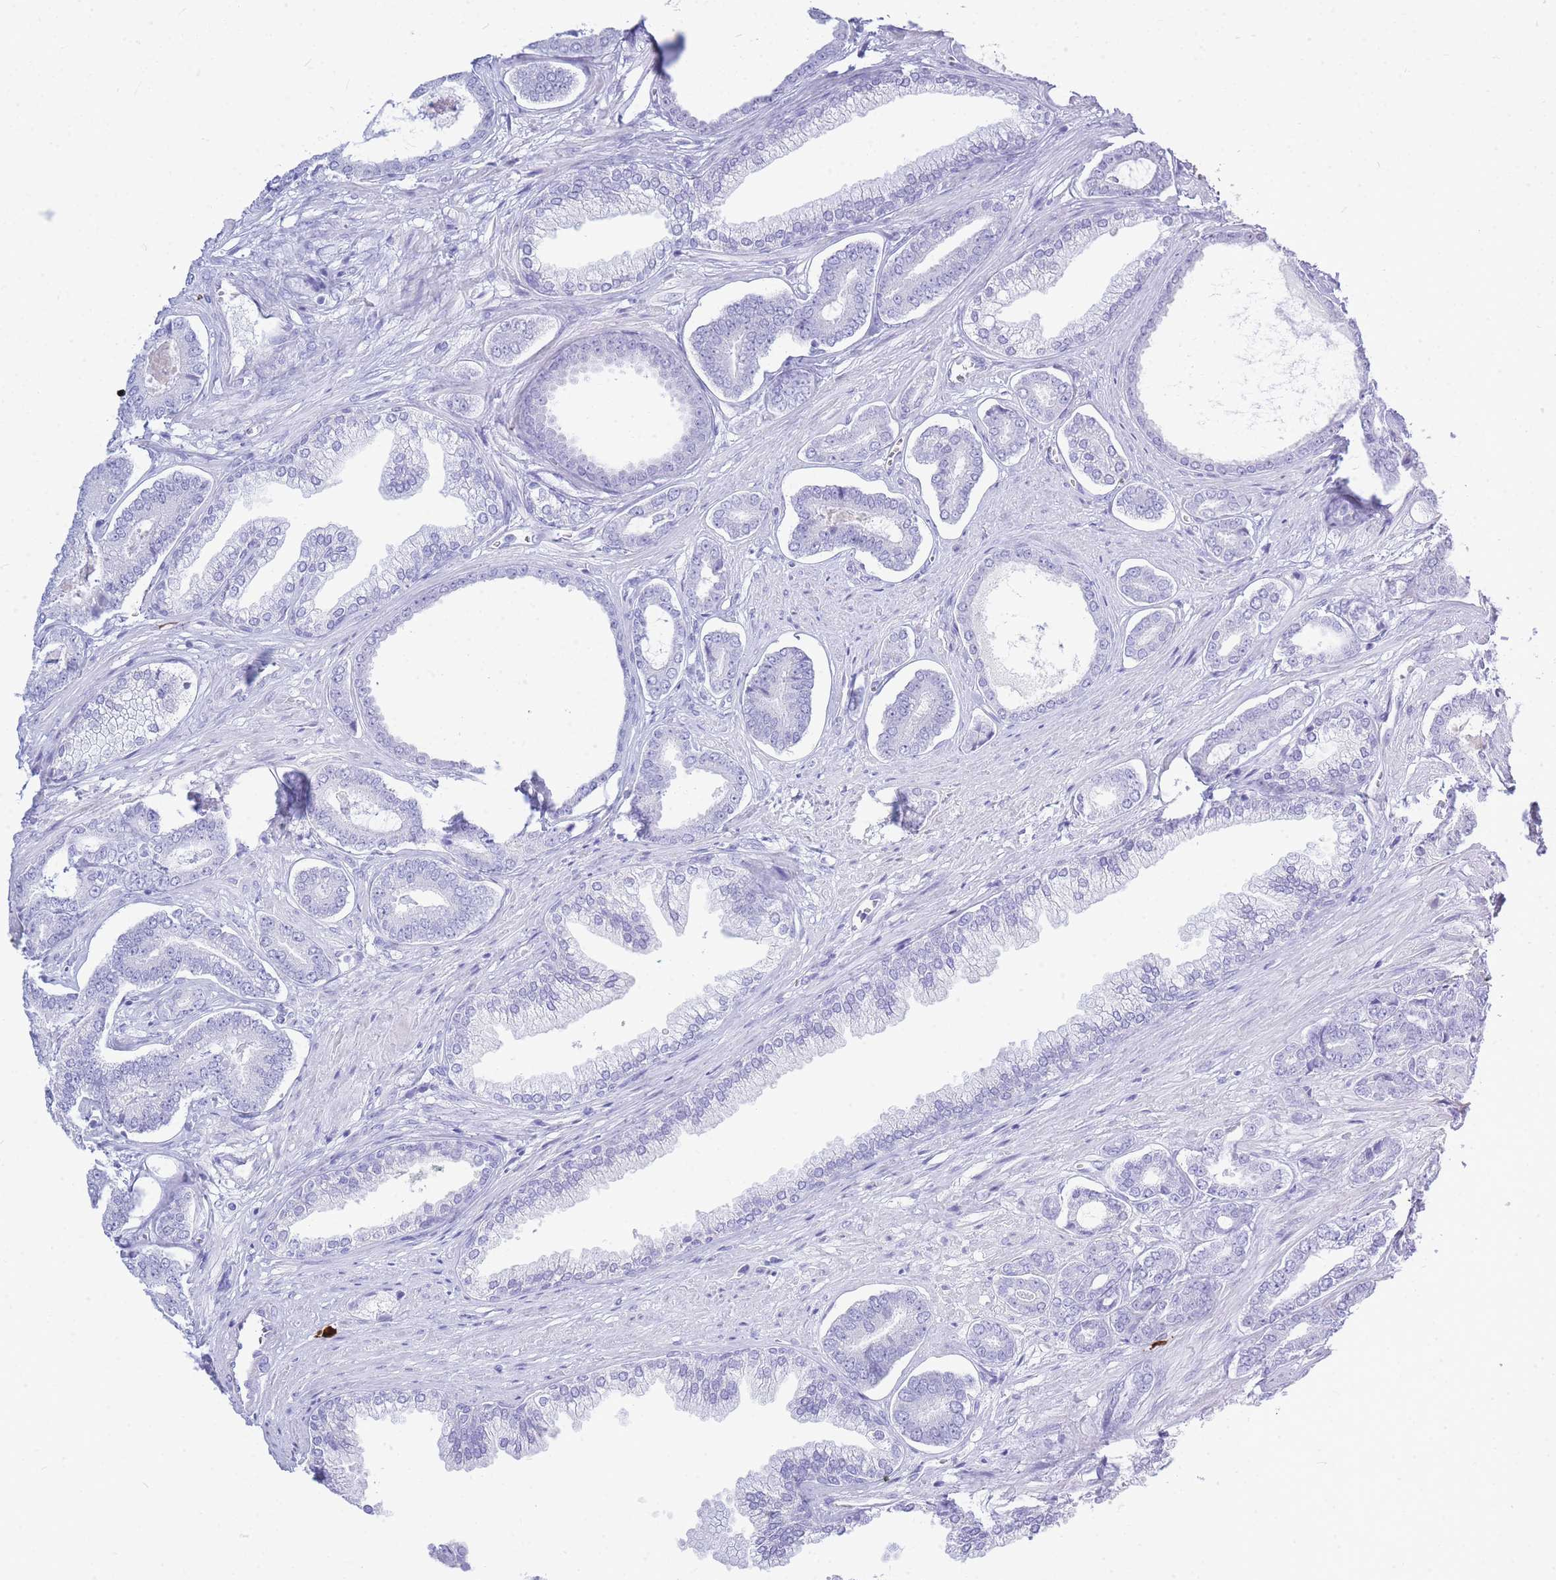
{"staining": {"intensity": "negative", "quantity": "none", "location": "none"}, "tissue": "prostate cancer", "cell_type": "Tumor cells", "image_type": "cancer", "snomed": [{"axis": "morphology", "description": "Adenocarcinoma, NOS"}, {"axis": "topography", "description": "Prostate and seminal vesicle, NOS"}], "caption": "An immunohistochemistry micrograph of prostate cancer is shown. There is no staining in tumor cells of prostate cancer.", "gene": "ZFP62", "patient": {"sex": "male", "age": 76}}